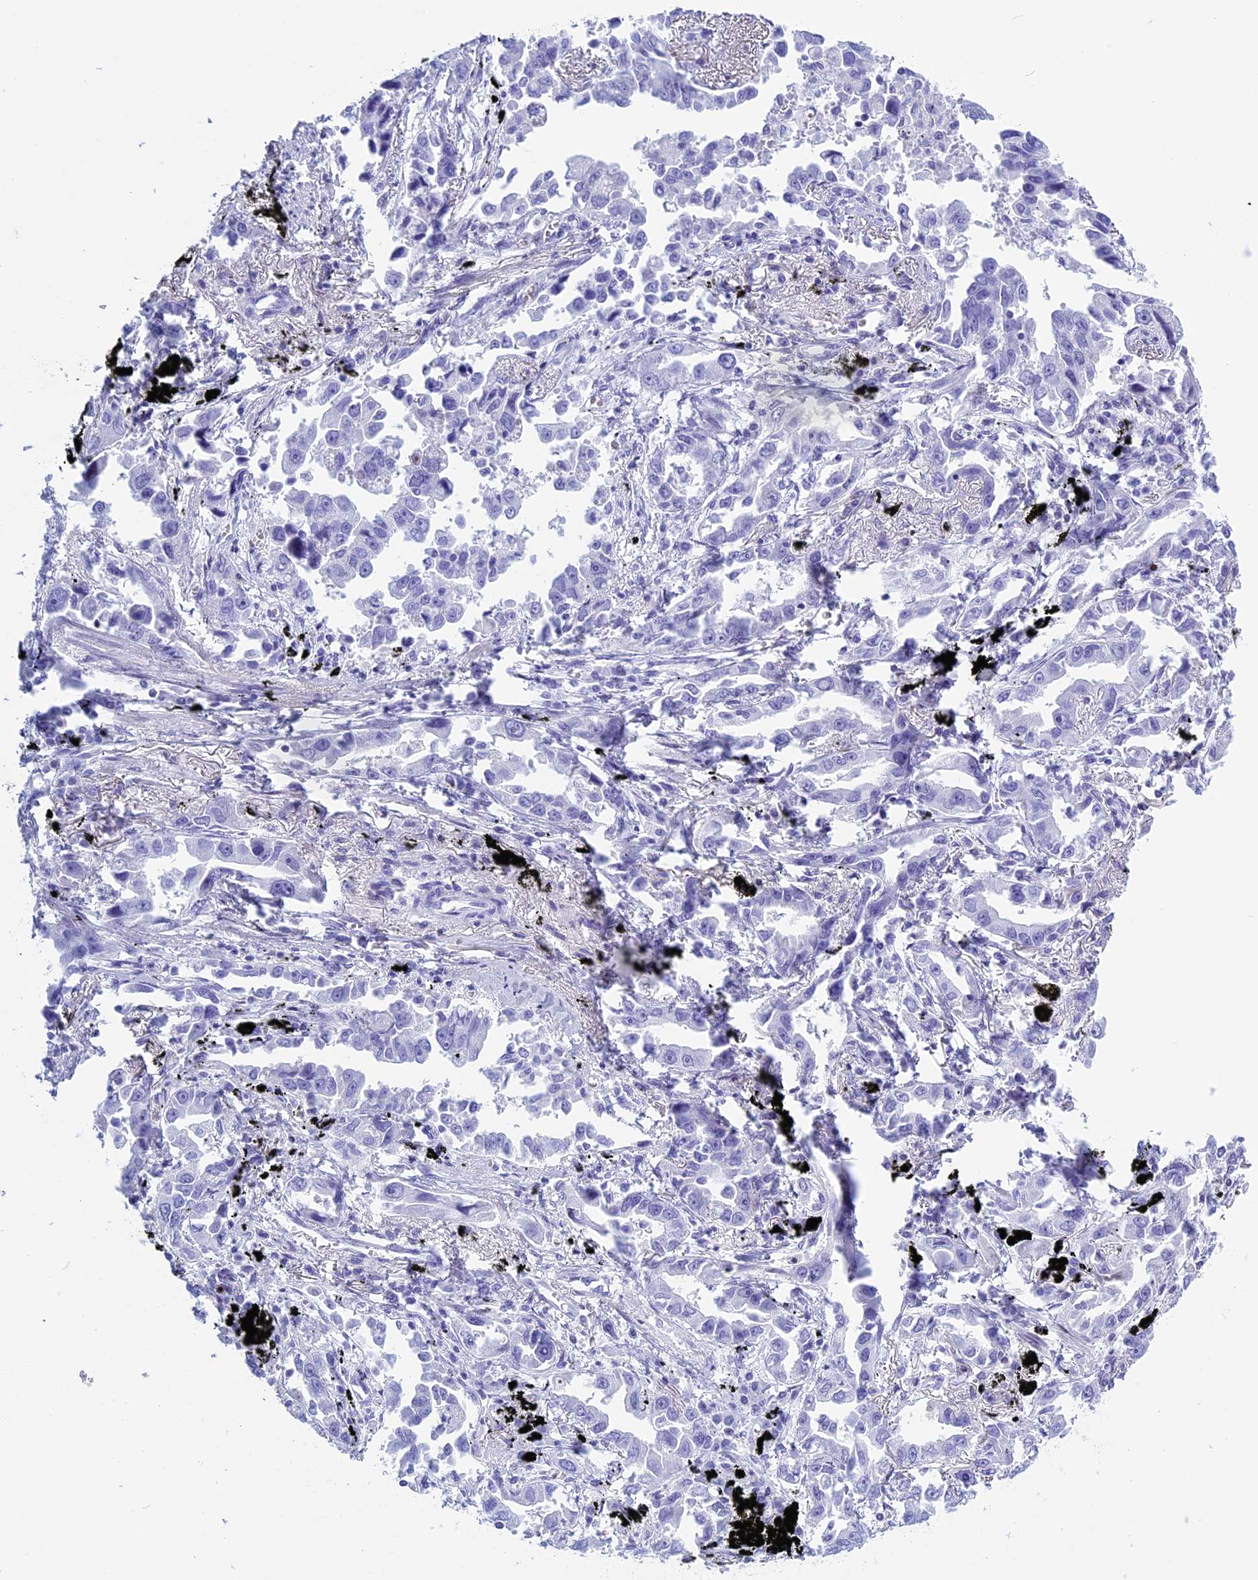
{"staining": {"intensity": "negative", "quantity": "none", "location": "none"}, "tissue": "lung cancer", "cell_type": "Tumor cells", "image_type": "cancer", "snomed": [{"axis": "morphology", "description": "Adenocarcinoma, NOS"}, {"axis": "topography", "description": "Lung"}], "caption": "A micrograph of lung adenocarcinoma stained for a protein reveals no brown staining in tumor cells. Brightfield microscopy of IHC stained with DAB (3,3'-diaminobenzidine) (brown) and hematoxylin (blue), captured at high magnification.", "gene": "KCTD21", "patient": {"sex": "male", "age": 67}}